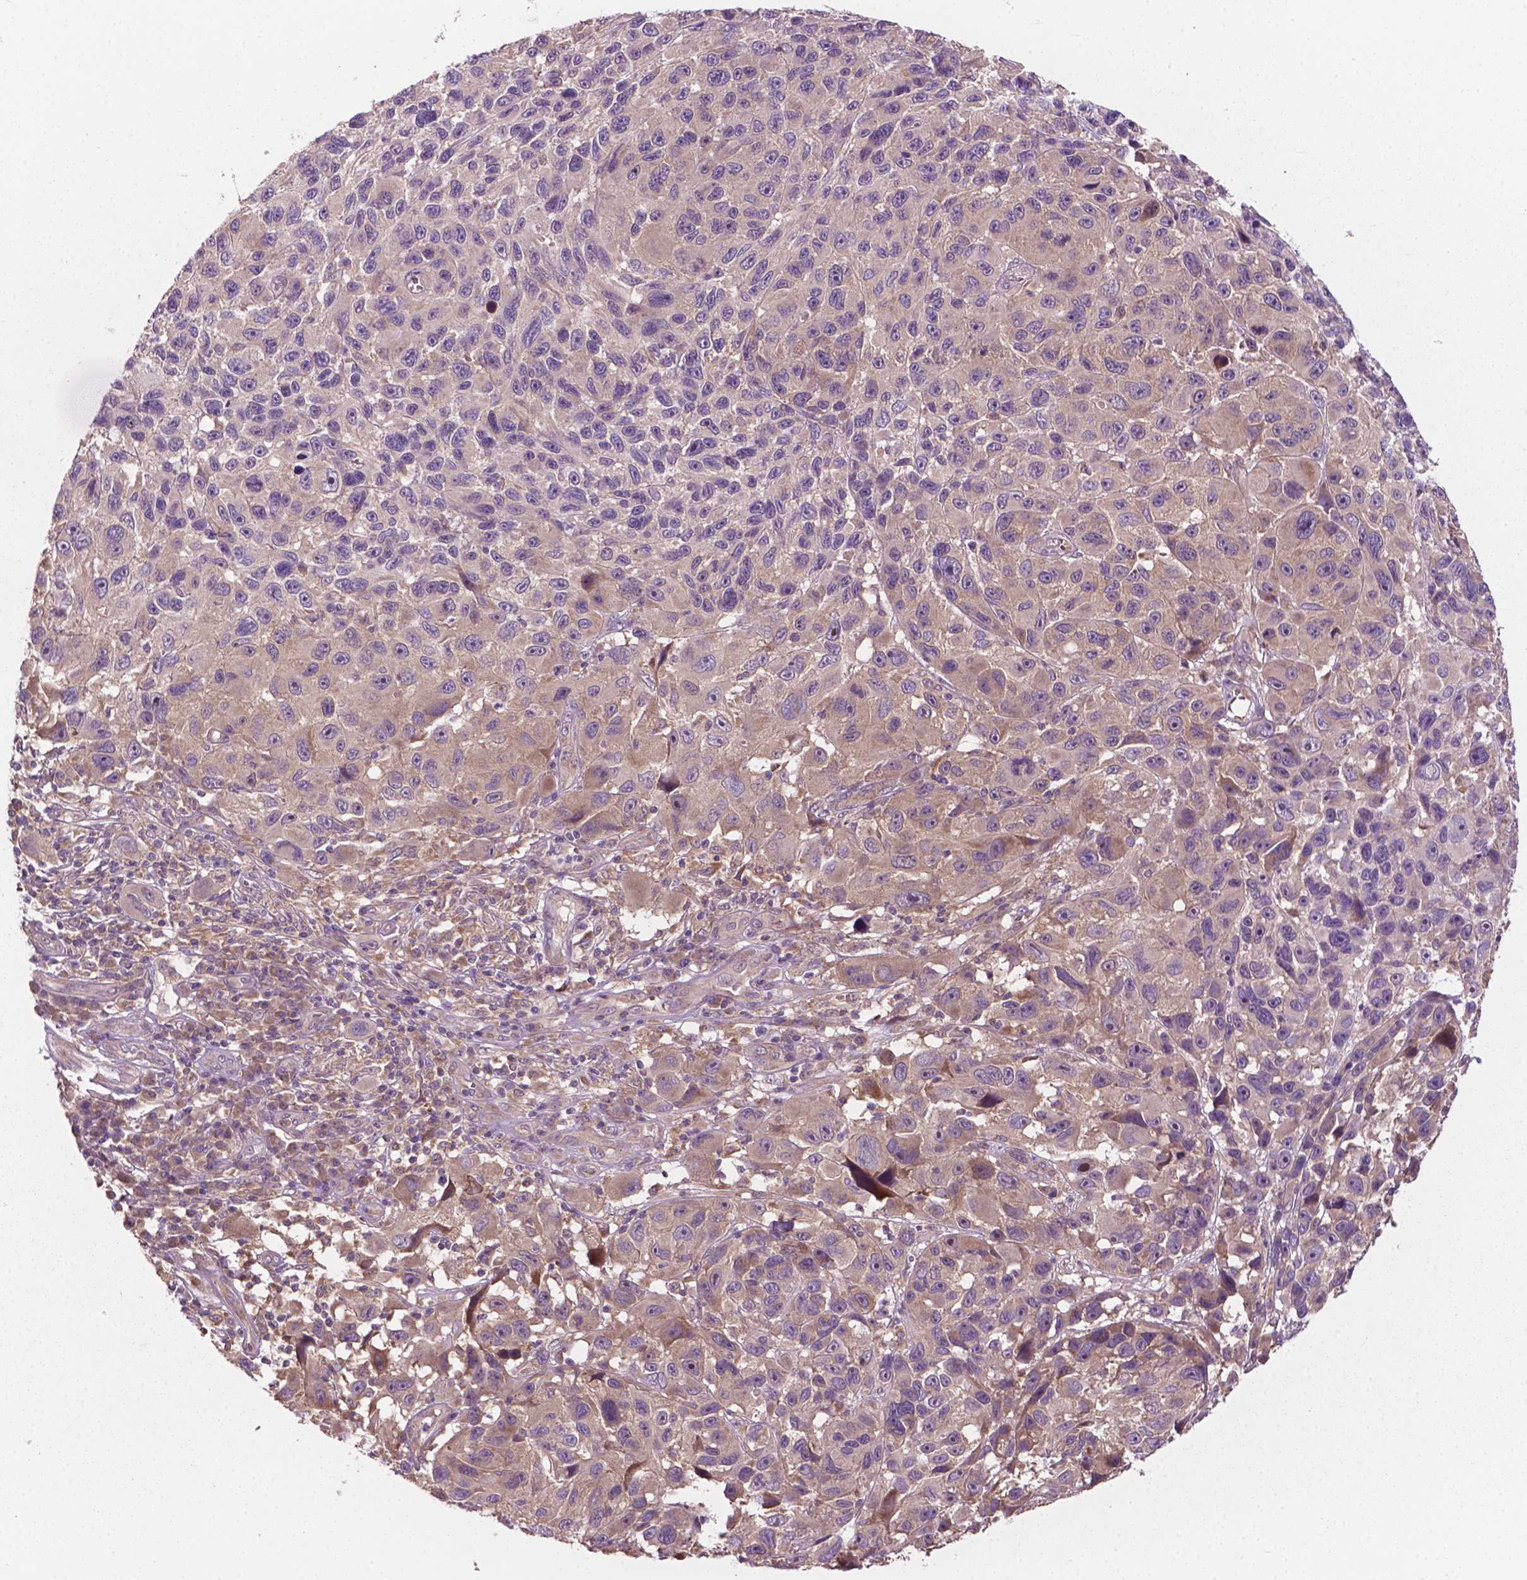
{"staining": {"intensity": "negative", "quantity": "none", "location": "none"}, "tissue": "melanoma", "cell_type": "Tumor cells", "image_type": "cancer", "snomed": [{"axis": "morphology", "description": "Malignant melanoma, NOS"}, {"axis": "topography", "description": "Skin"}], "caption": "High magnification brightfield microscopy of melanoma stained with DAB (brown) and counterstained with hematoxylin (blue): tumor cells show no significant staining. (Immunohistochemistry, brightfield microscopy, high magnification).", "gene": "MZT1", "patient": {"sex": "male", "age": 53}}